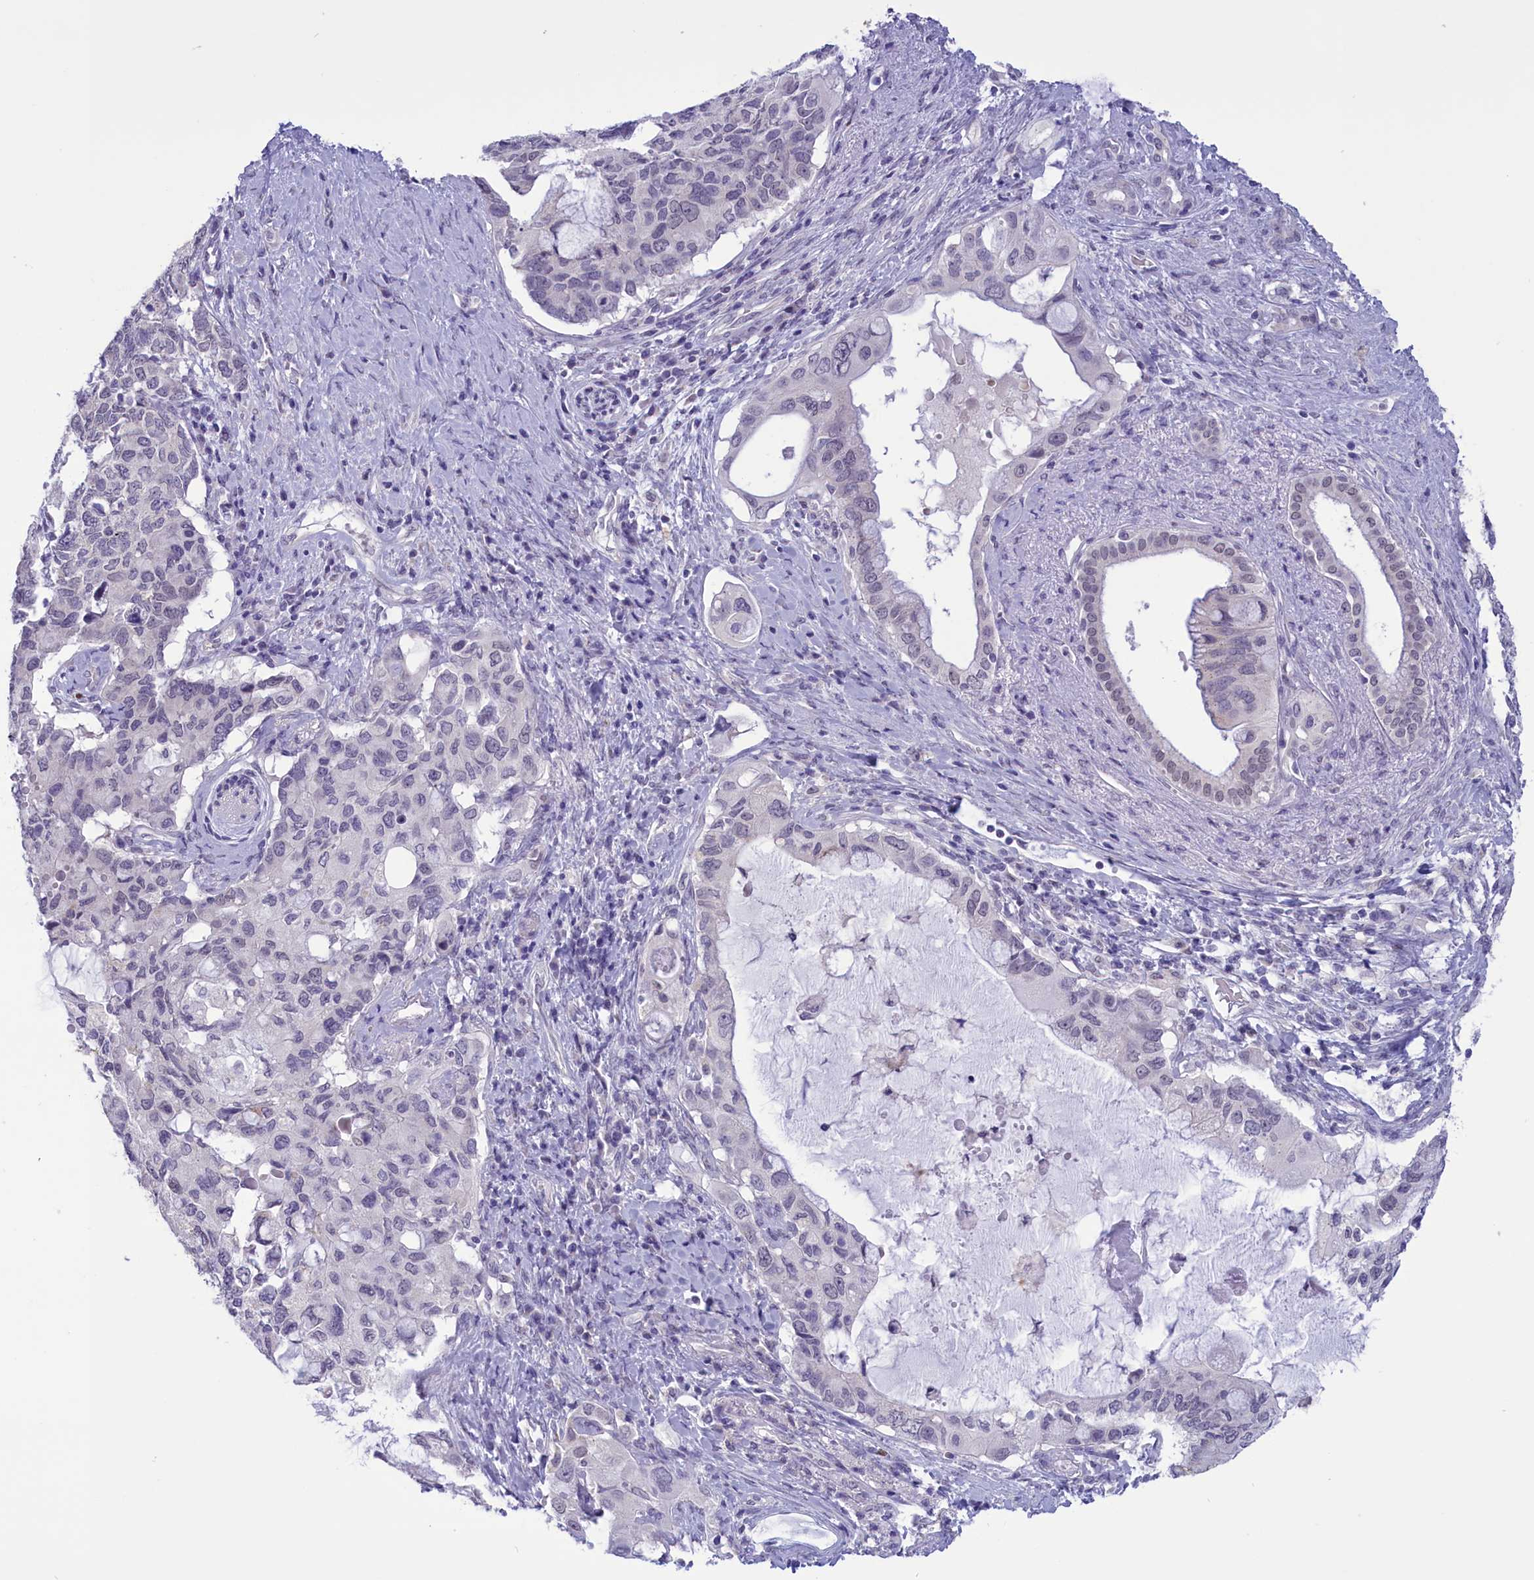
{"staining": {"intensity": "negative", "quantity": "none", "location": "none"}, "tissue": "pancreatic cancer", "cell_type": "Tumor cells", "image_type": "cancer", "snomed": [{"axis": "morphology", "description": "Adenocarcinoma, NOS"}, {"axis": "topography", "description": "Pancreas"}], "caption": "An immunohistochemistry image of adenocarcinoma (pancreatic) is shown. There is no staining in tumor cells of adenocarcinoma (pancreatic).", "gene": "ELOA2", "patient": {"sex": "female", "age": 56}}